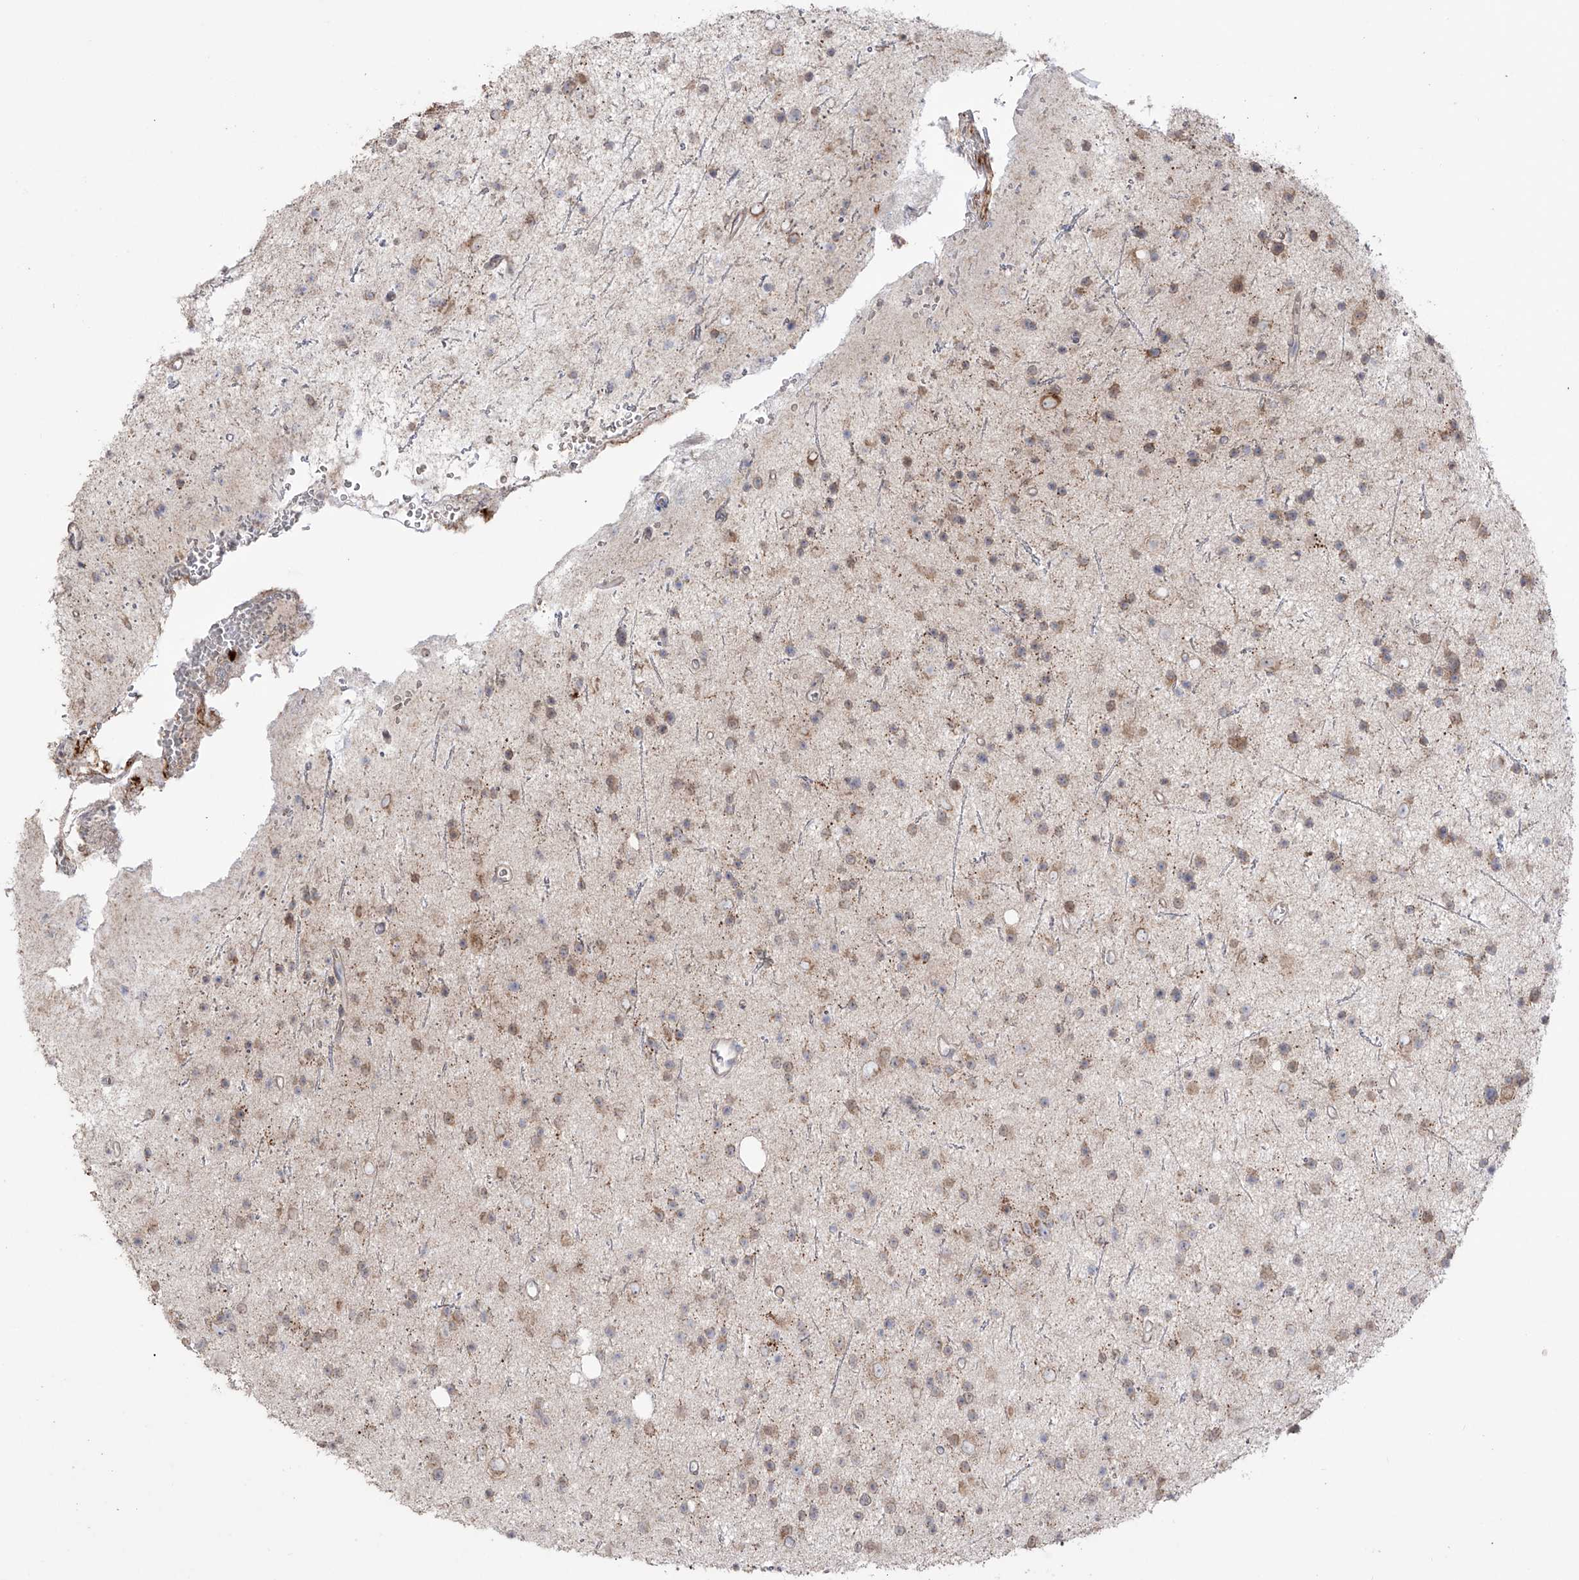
{"staining": {"intensity": "weak", "quantity": ">75%", "location": "cytoplasmic/membranous,nuclear"}, "tissue": "glioma", "cell_type": "Tumor cells", "image_type": "cancer", "snomed": [{"axis": "morphology", "description": "Glioma, malignant, Low grade"}, {"axis": "topography", "description": "Cerebral cortex"}], "caption": "Glioma stained with DAB immunohistochemistry (IHC) displays low levels of weak cytoplasmic/membranous and nuclear positivity in about >75% of tumor cells. (brown staining indicates protein expression, while blue staining denotes nuclei).", "gene": "YKT6", "patient": {"sex": "female", "age": 39}}